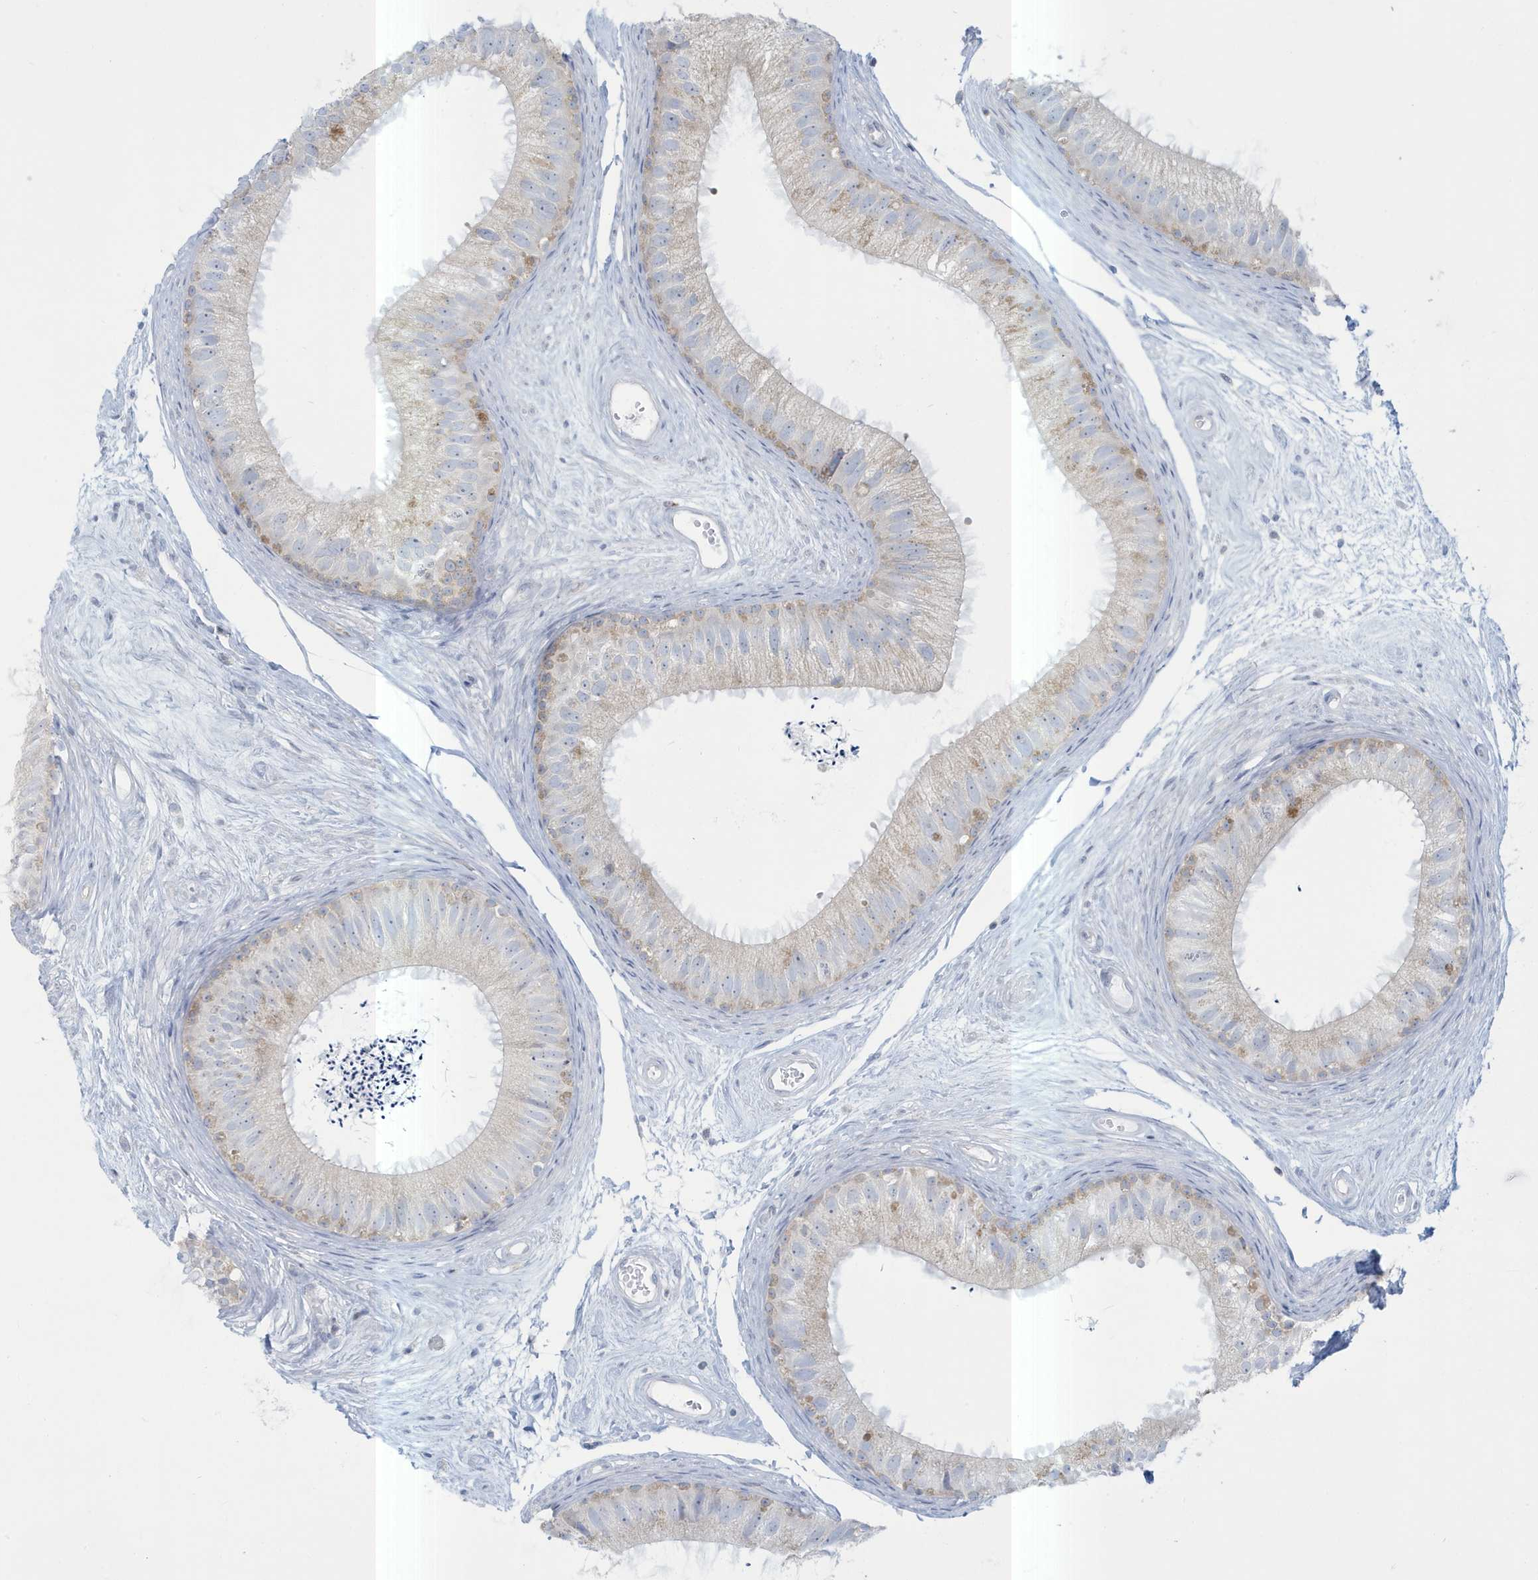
{"staining": {"intensity": "negative", "quantity": "none", "location": "none"}, "tissue": "epididymis", "cell_type": "Glandular cells", "image_type": "normal", "snomed": [{"axis": "morphology", "description": "Normal tissue, NOS"}, {"axis": "topography", "description": "Epididymis"}], "caption": "Epididymis was stained to show a protein in brown. There is no significant expression in glandular cells. (DAB (3,3'-diaminobenzidine) IHC, high magnification).", "gene": "SLAMF9", "patient": {"sex": "male", "age": 77}}